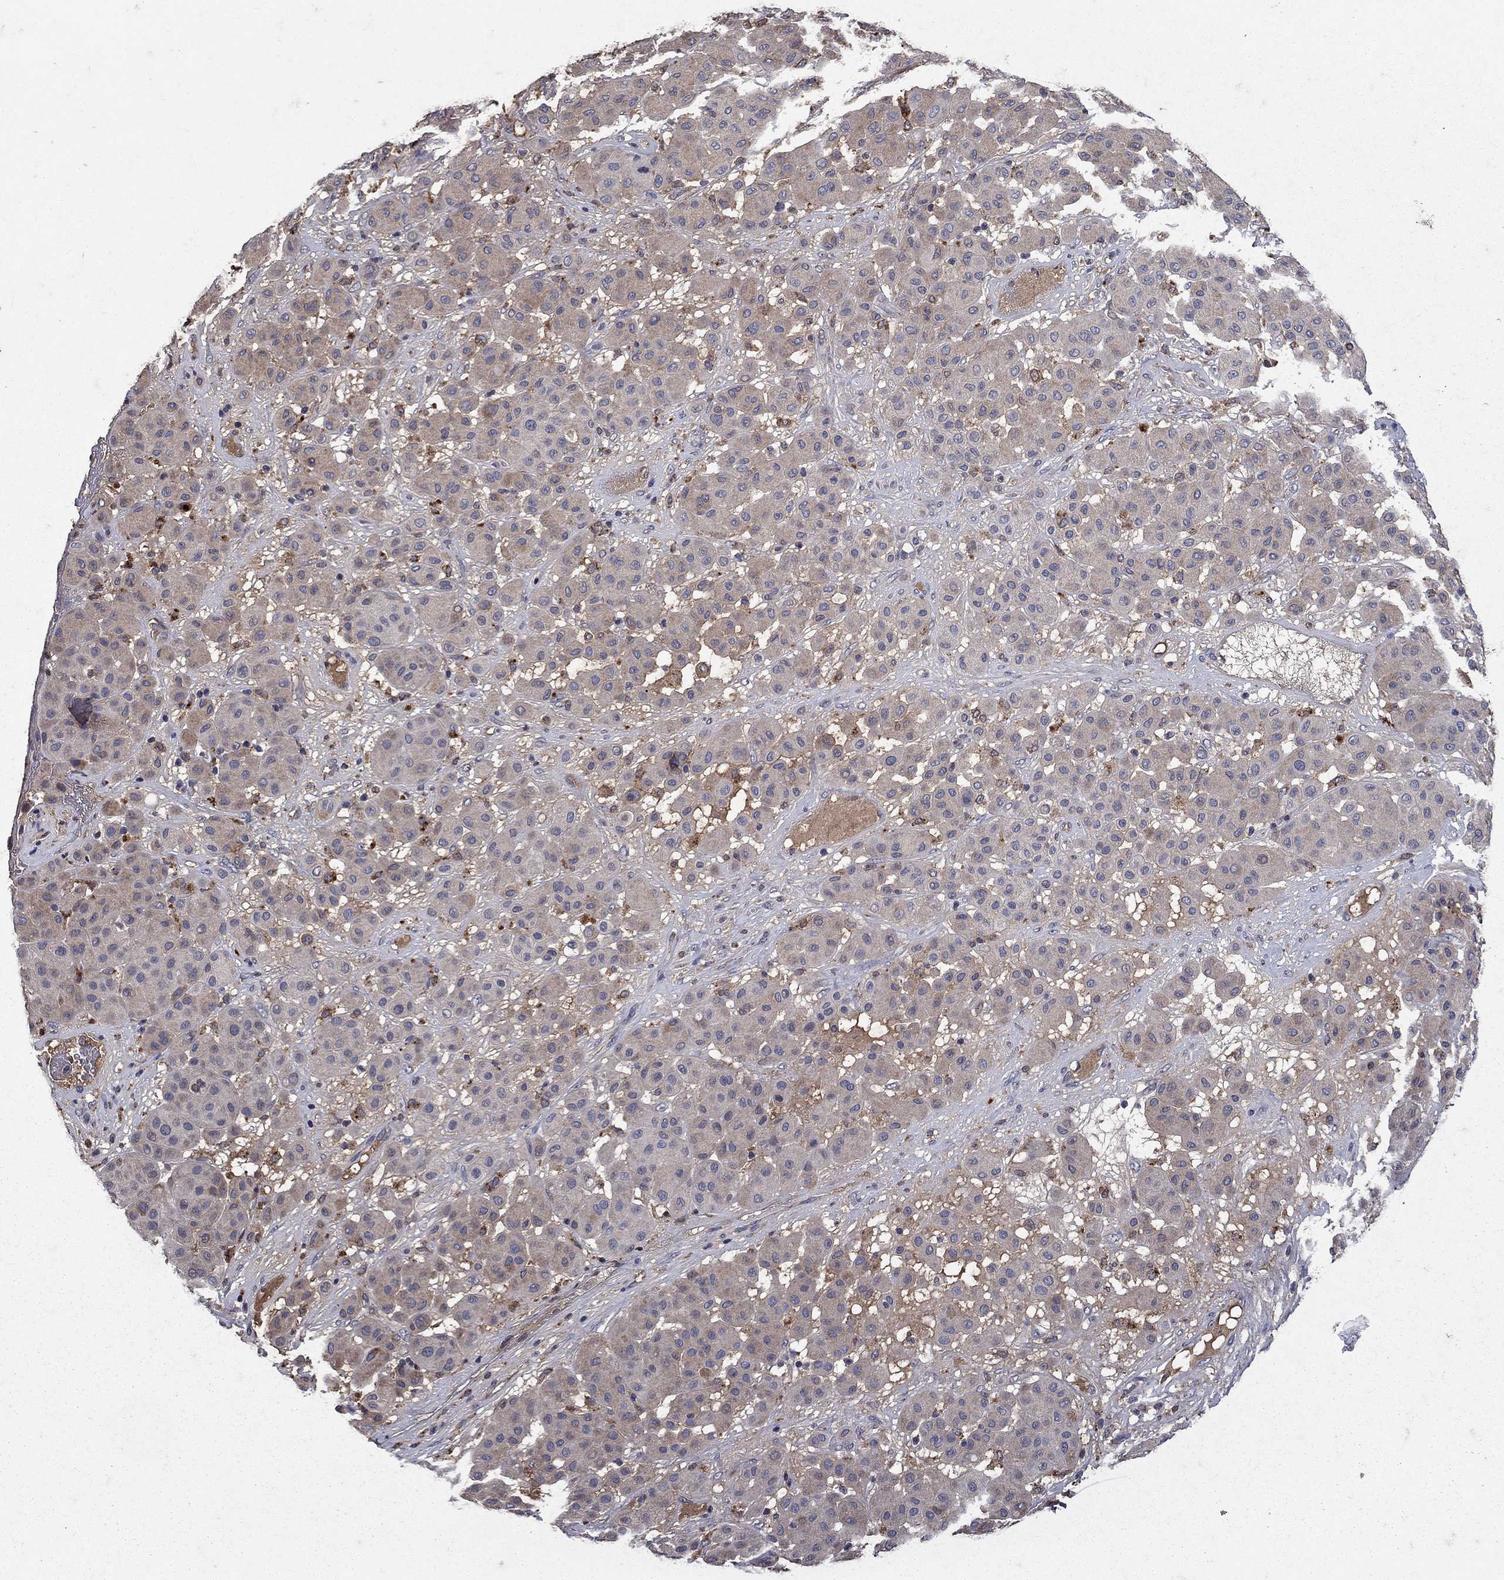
{"staining": {"intensity": "negative", "quantity": "none", "location": "none"}, "tissue": "melanoma", "cell_type": "Tumor cells", "image_type": "cancer", "snomed": [{"axis": "morphology", "description": "Malignant melanoma, Metastatic site"}, {"axis": "topography", "description": "Smooth muscle"}], "caption": "A high-resolution photomicrograph shows immunohistochemistry staining of malignant melanoma (metastatic site), which displays no significant expression in tumor cells.", "gene": "NPC2", "patient": {"sex": "male", "age": 41}}